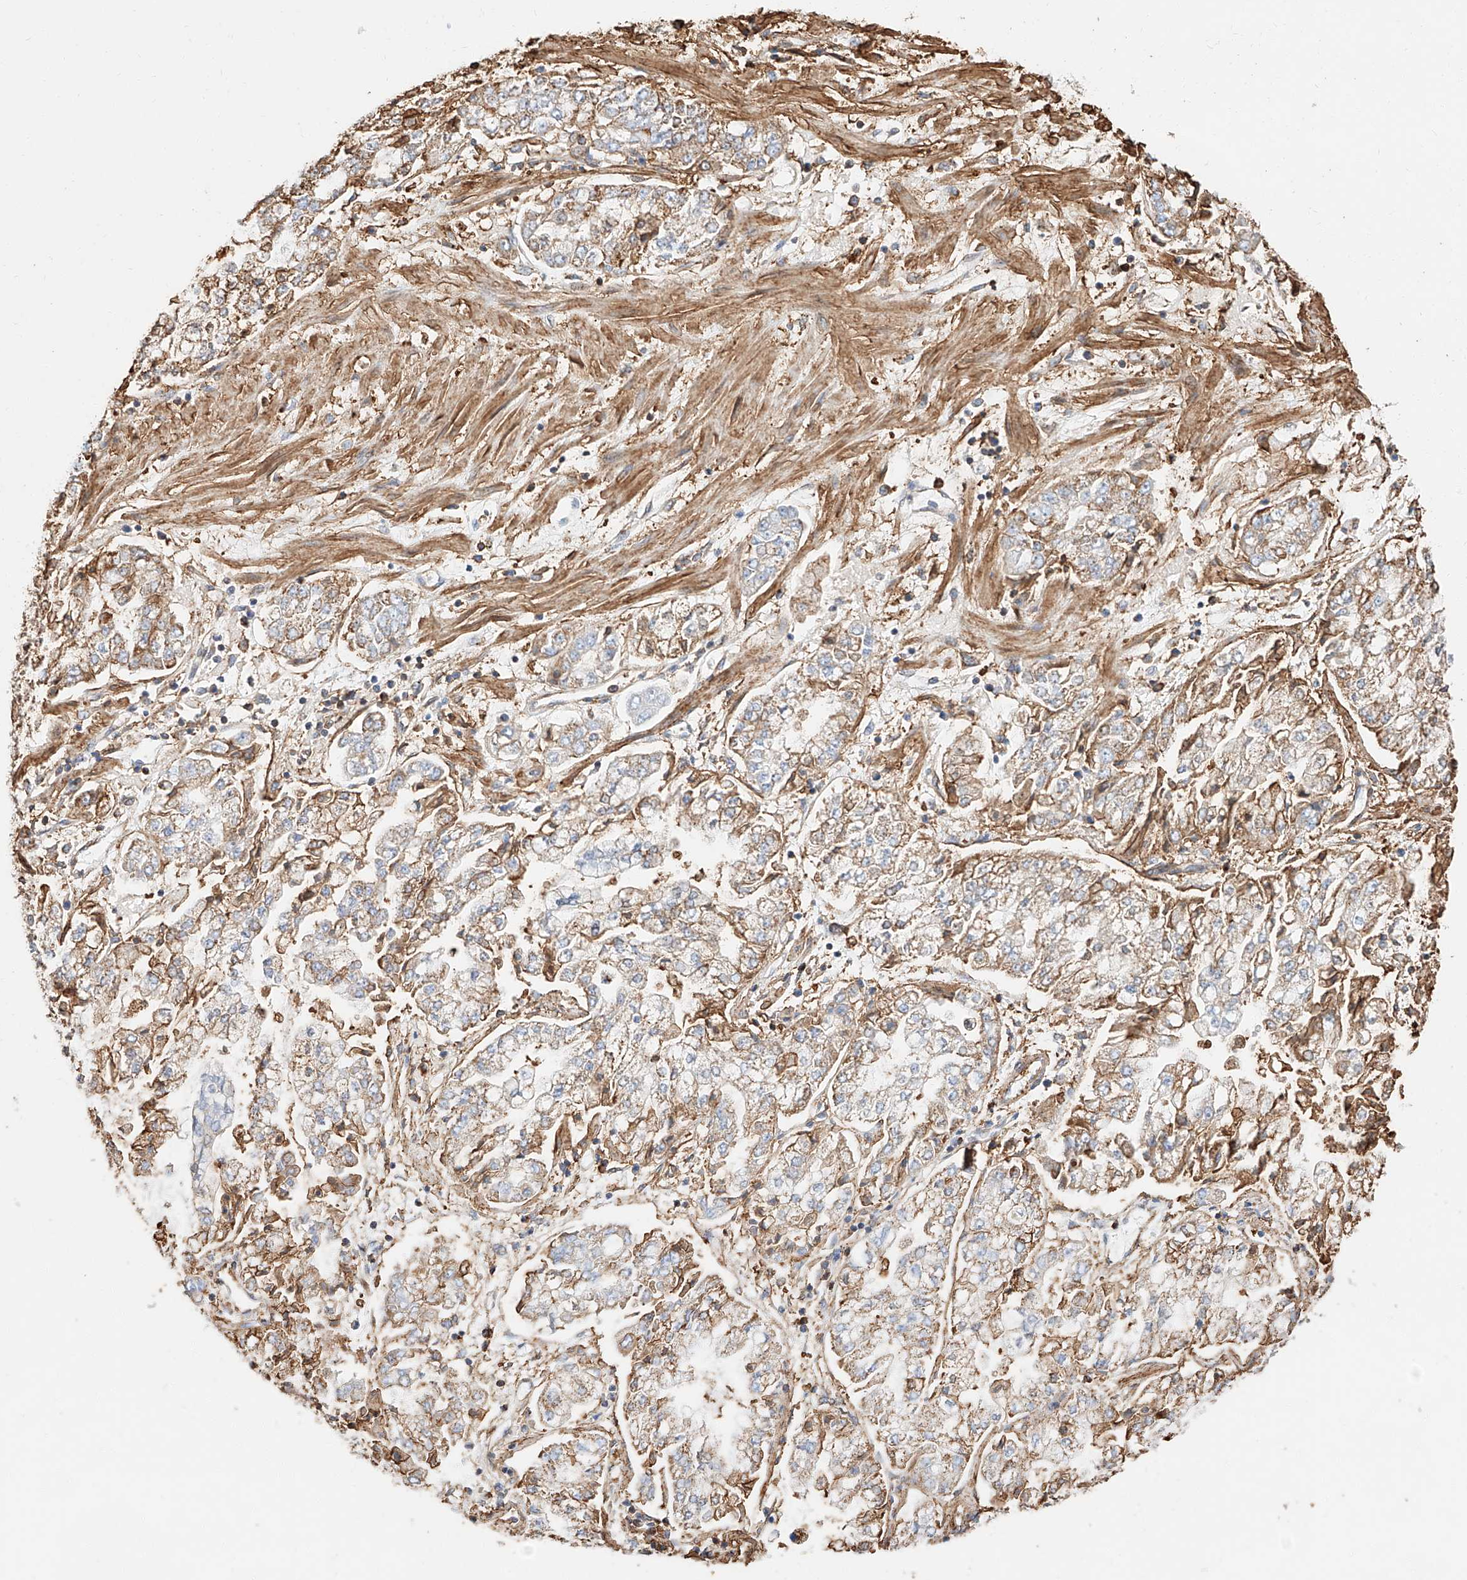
{"staining": {"intensity": "moderate", "quantity": "<25%", "location": "cytoplasmic/membranous"}, "tissue": "stomach cancer", "cell_type": "Tumor cells", "image_type": "cancer", "snomed": [{"axis": "morphology", "description": "Adenocarcinoma, NOS"}, {"axis": "topography", "description": "Stomach"}], "caption": "Stomach cancer stained for a protein (brown) reveals moderate cytoplasmic/membranous positive positivity in approximately <25% of tumor cells.", "gene": "WFS1", "patient": {"sex": "male", "age": 76}}